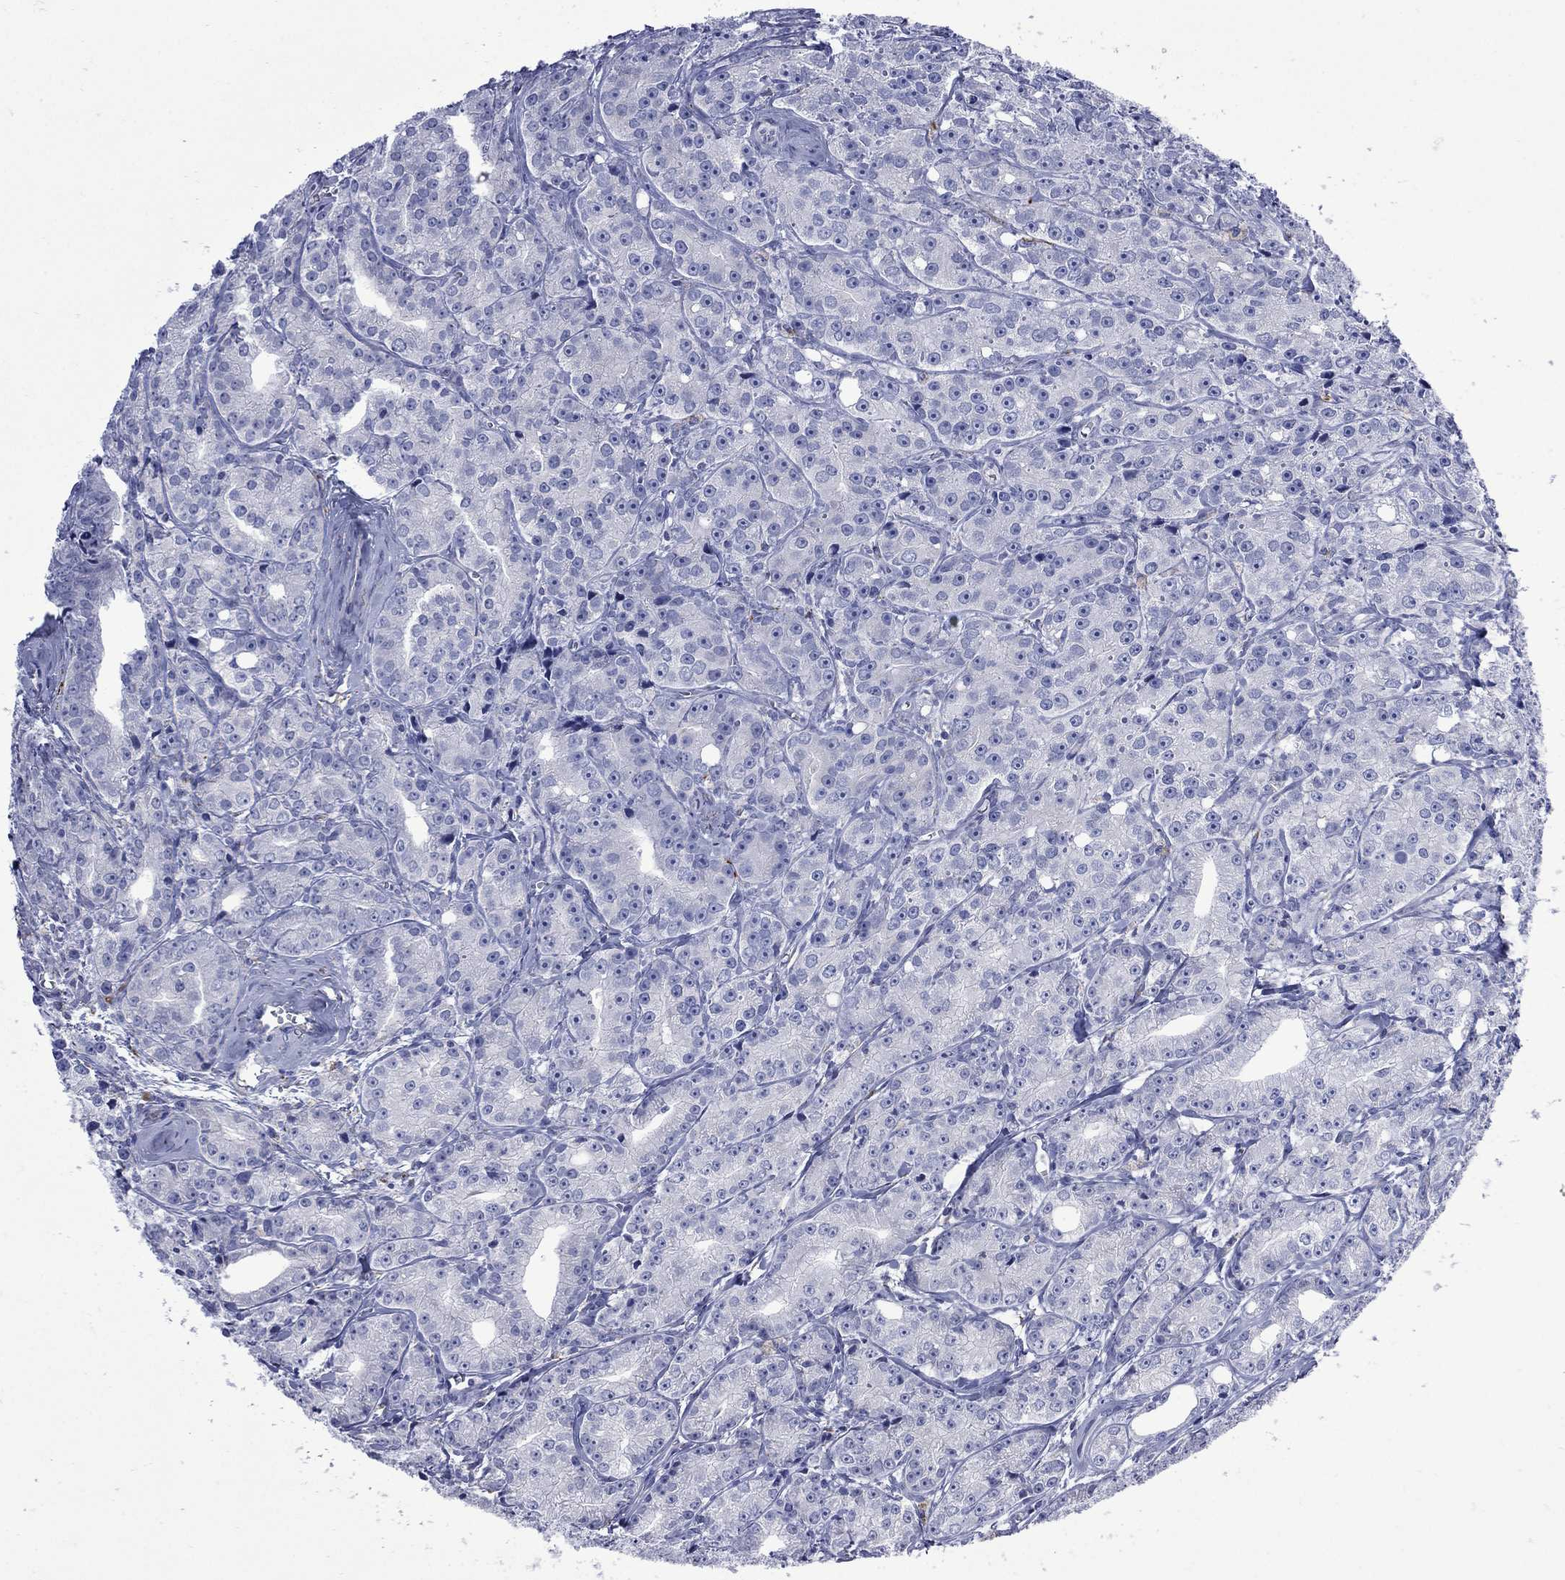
{"staining": {"intensity": "negative", "quantity": "none", "location": "none"}, "tissue": "prostate cancer", "cell_type": "Tumor cells", "image_type": "cancer", "snomed": [{"axis": "morphology", "description": "Adenocarcinoma, Medium grade"}, {"axis": "topography", "description": "Prostate"}], "caption": "High magnification brightfield microscopy of prostate cancer (medium-grade adenocarcinoma) stained with DAB (3,3'-diaminobenzidine) (brown) and counterstained with hematoxylin (blue): tumor cells show no significant expression. (Brightfield microscopy of DAB (3,3'-diaminobenzidine) IHC at high magnification).", "gene": "SESTD1", "patient": {"sex": "male", "age": 74}}